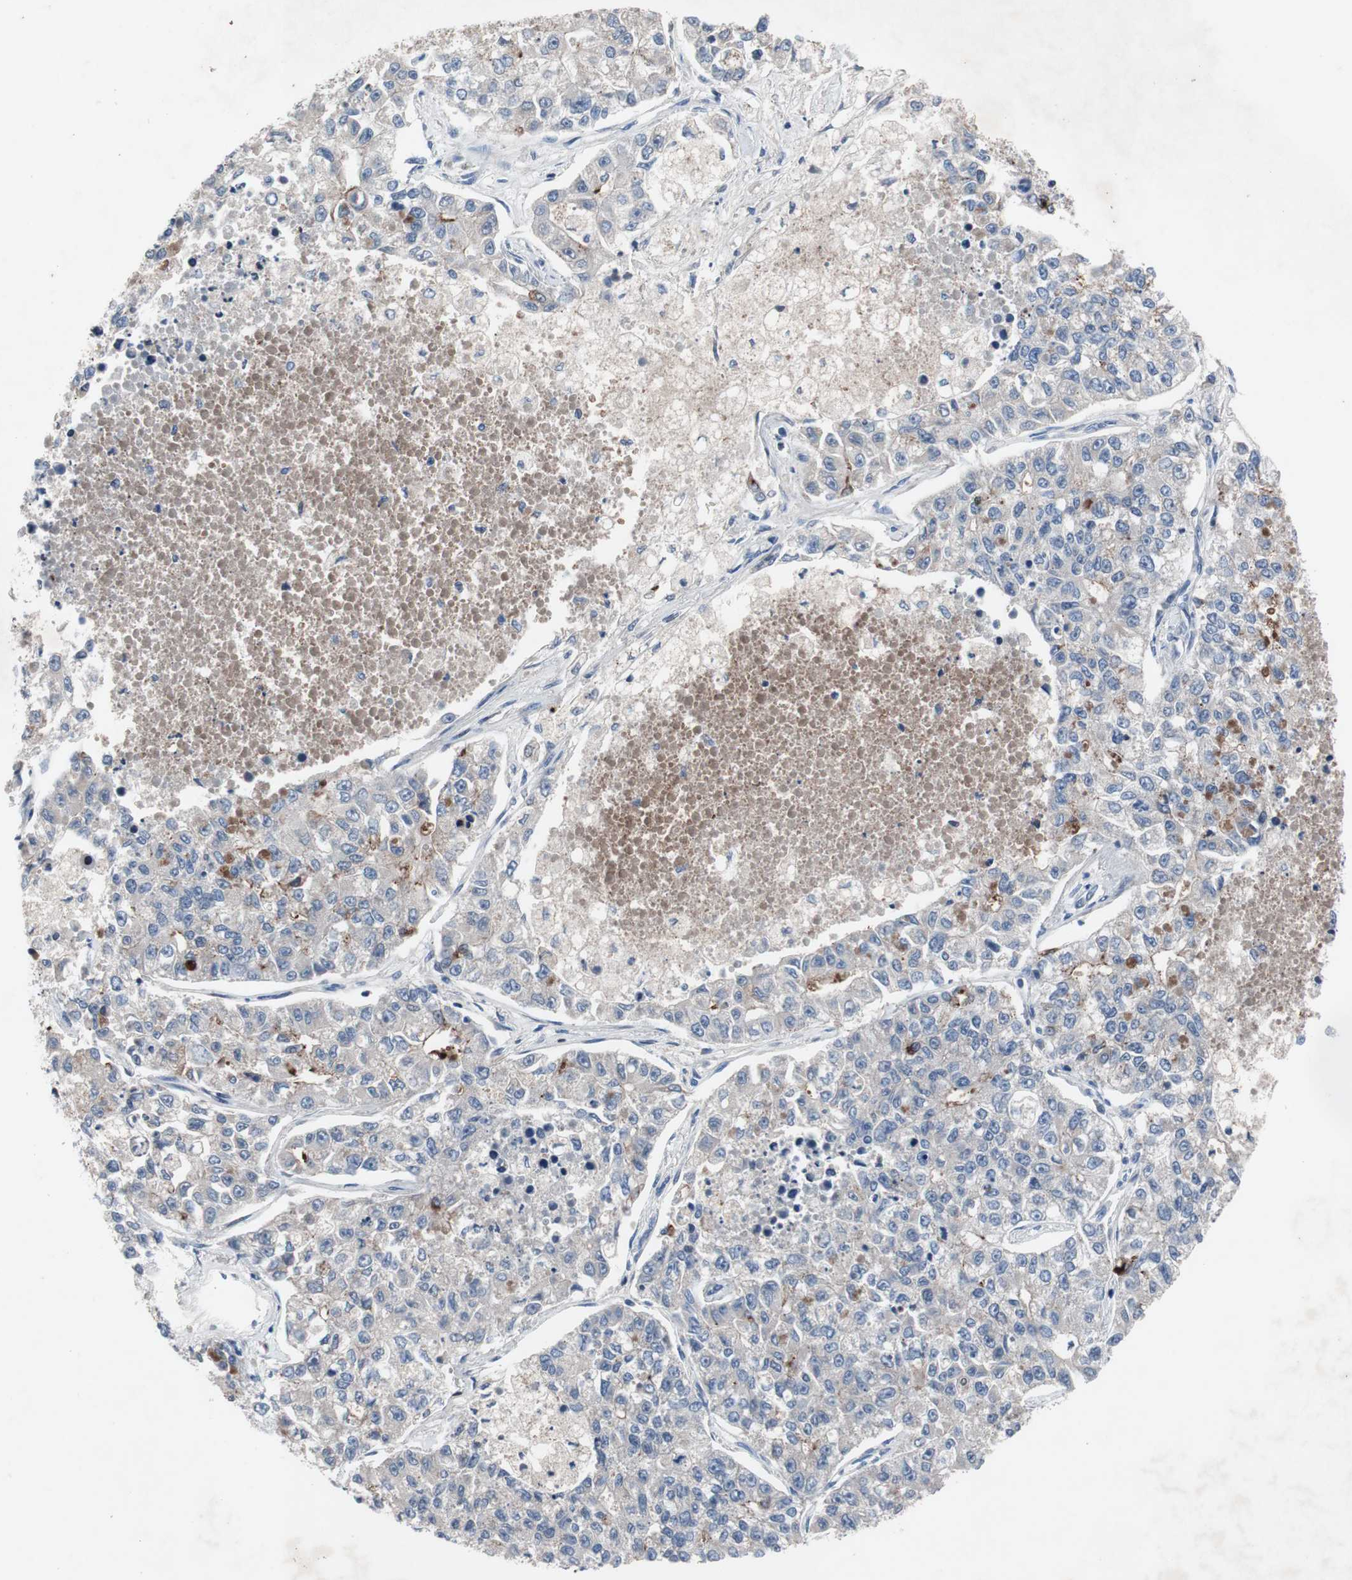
{"staining": {"intensity": "moderate", "quantity": "<25%", "location": "cytoplasmic/membranous"}, "tissue": "lung cancer", "cell_type": "Tumor cells", "image_type": "cancer", "snomed": [{"axis": "morphology", "description": "Adenocarcinoma, NOS"}, {"axis": "topography", "description": "Lung"}], "caption": "Adenocarcinoma (lung) stained with DAB IHC displays low levels of moderate cytoplasmic/membranous staining in approximately <25% of tumor cells. (brown staining indicates protein expression, while blue staining denotes nuclei).", "gene": "MUTYH", "patient": {"sex": "male", "age": 49}}